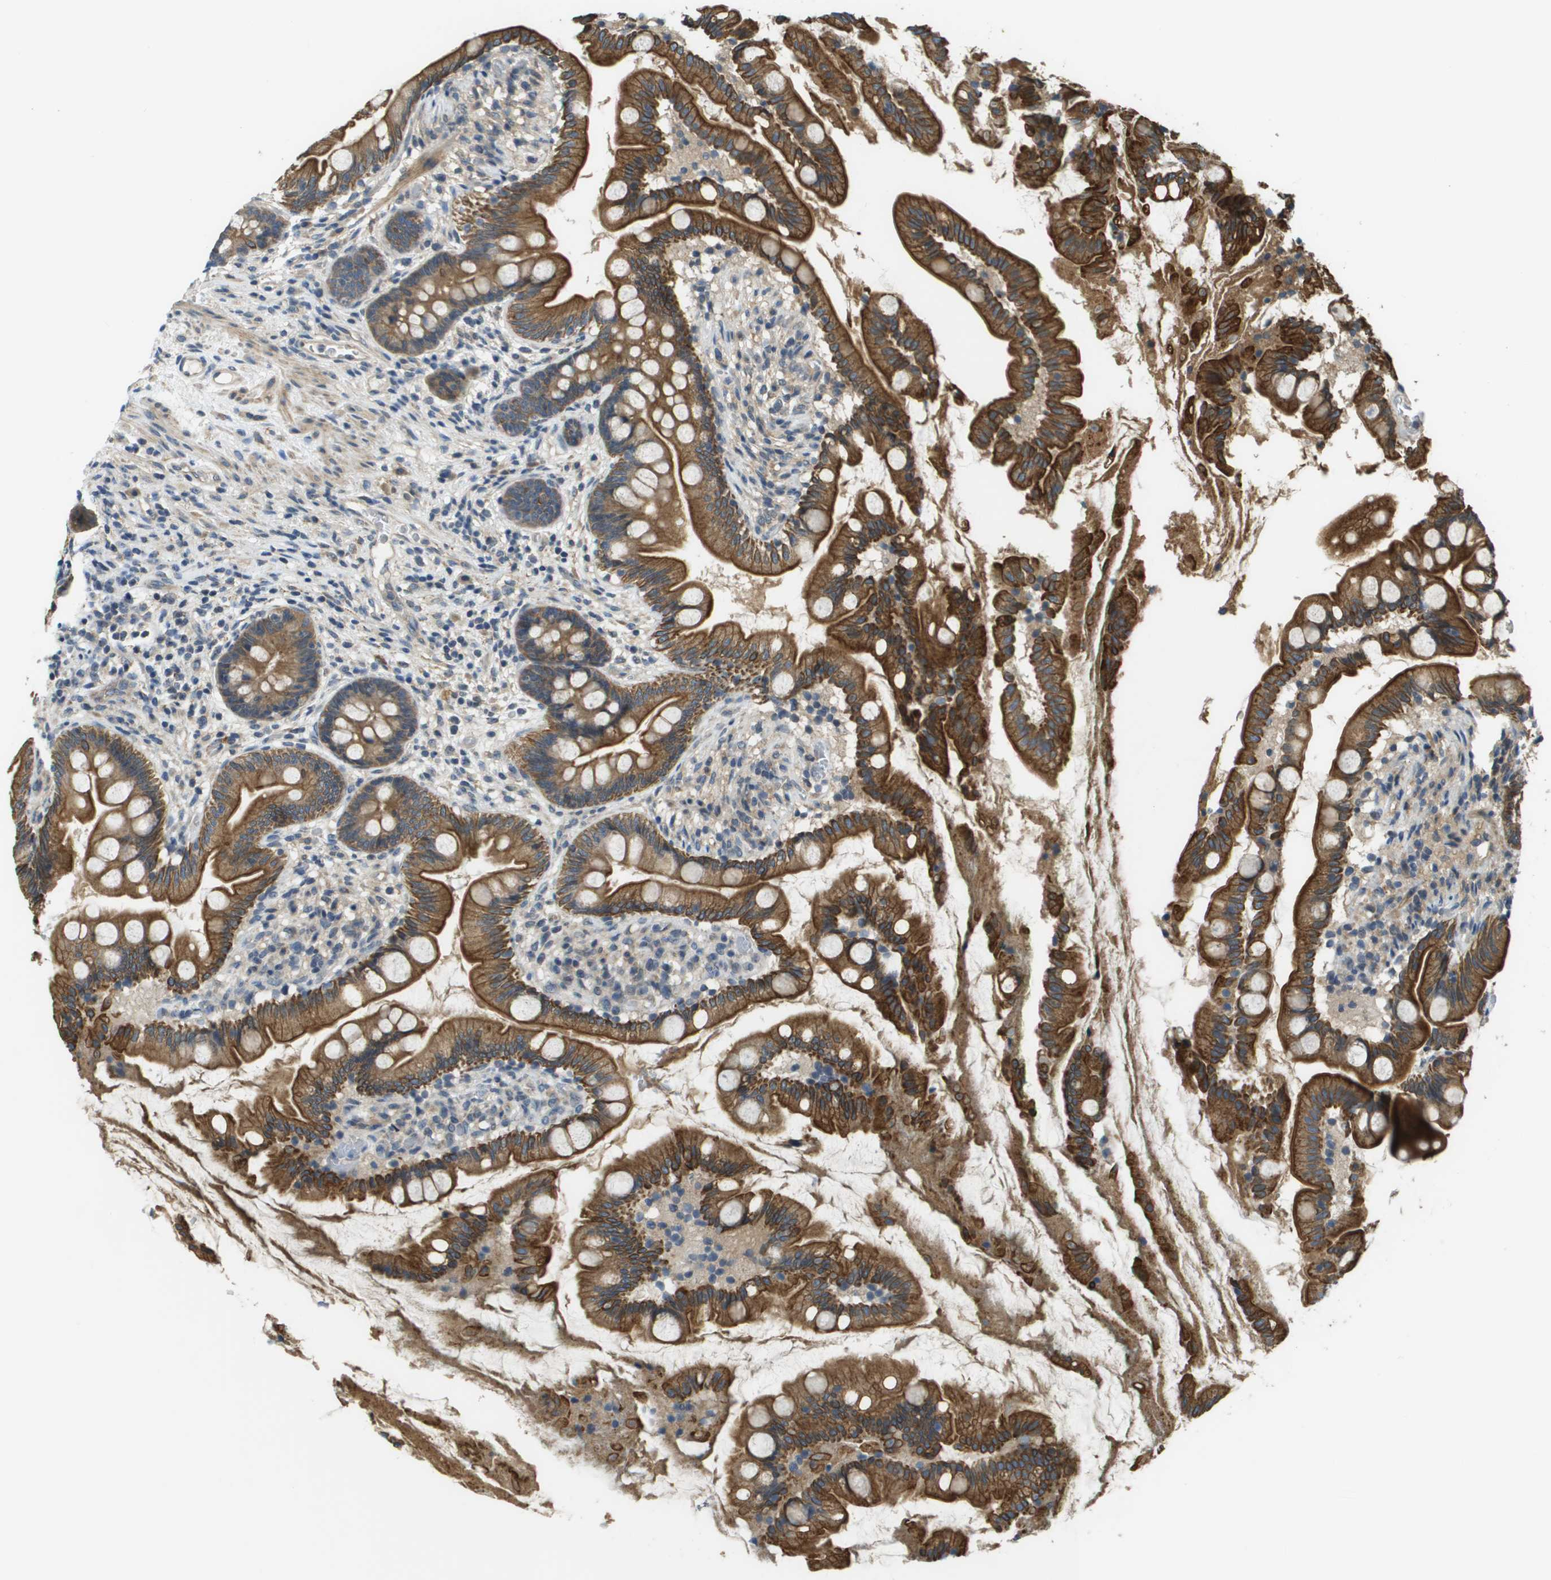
{"staining": {"intensity": "strong", "quantity": ">75%", "location": "cytoplasmic/membranous"}, "tissue": "small intestine", "cell_type": "Glandular cells", "image_type": "normal", "snomed": [{"axis": "morphology", "description": "Normal tissue, NOS"}, {"axis": "topography", "description": "Small intestine"}], "caption": "IHC of normal human small intestine displays high levels of strong cytoplasmic/membranous positivity in approximately >75% of glandular cells.", "gene": "CDKN2C", "patient": {"sex": "female", "age": 56}}